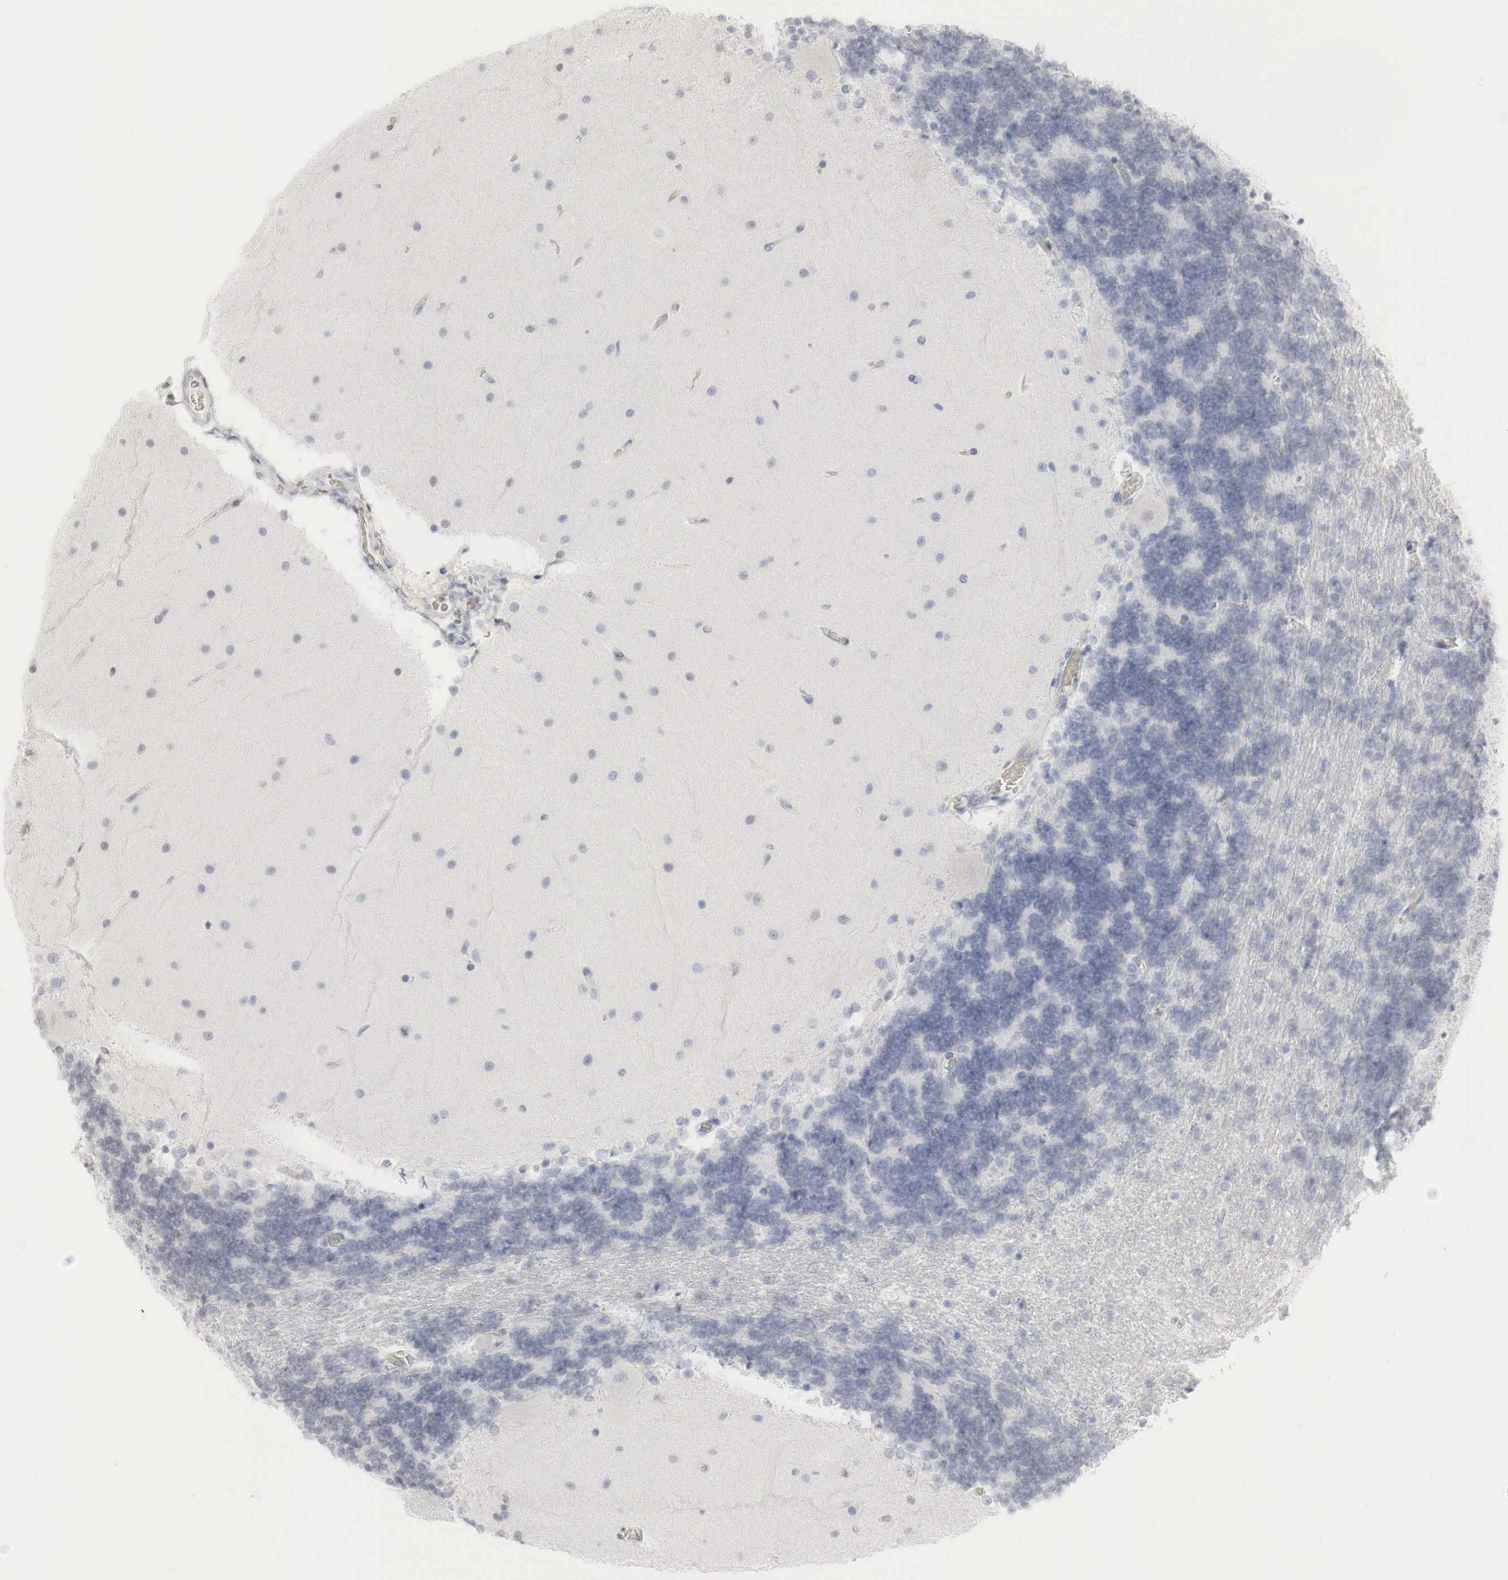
{"staining": {"intensity": "negative", "quantity": "none", "location": "none"}, "tissue": "cerebellum", "cell_type": "Cells in granular layer", "image_type": "normal", "snomed": [{"axis": "morphology", "description": "Normal tissue, NOS"}, {"axis": "topography", "description": "Cerebellum"}], "caption": "A micrograph of cerebellum stained for a protein displays no brown staining in cells in granular layer. Brightfield microscopy of immunohistochemistry (IHC) stained with DAB (brown) and hematoxylin (blue), captured at high magnification.", "gene": "TP63", "patient": {"sex": "female", "age": 54}}